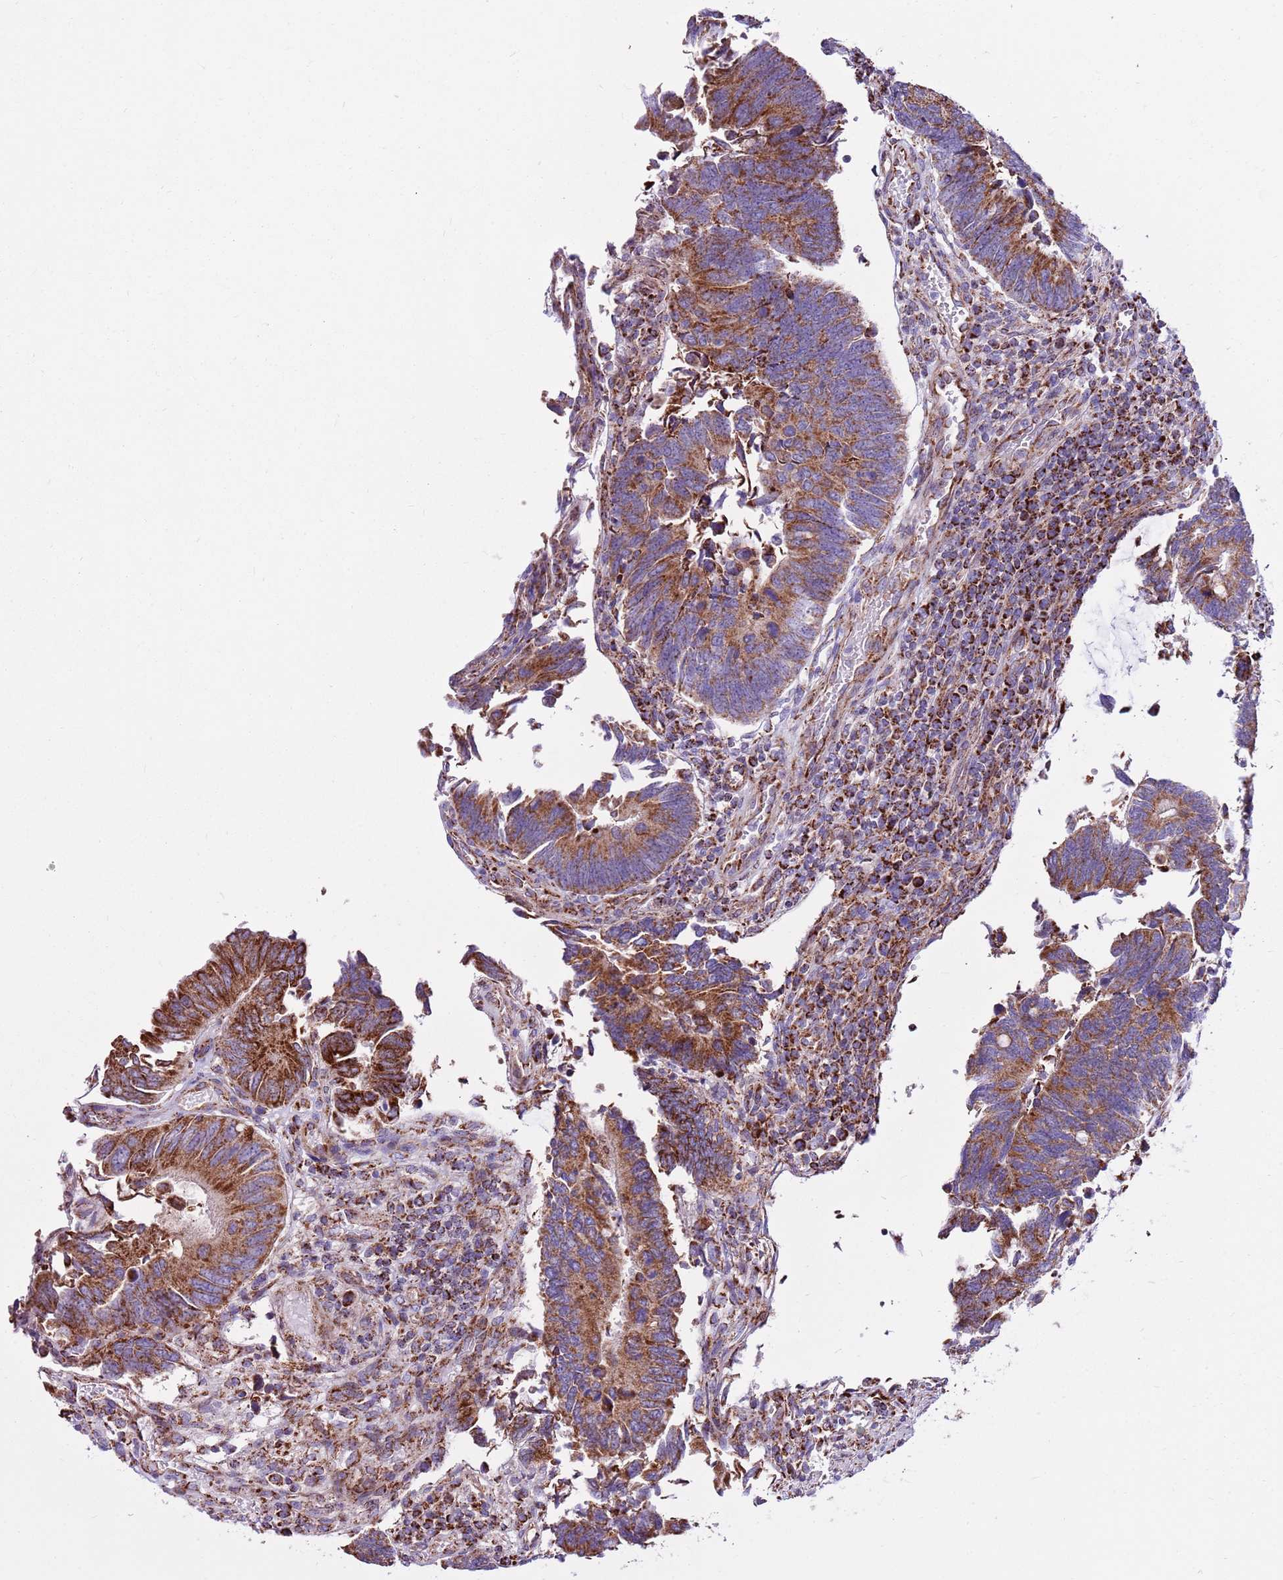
{"staining": {"intensity": "strong", "quantity": ">75%", "location": "cytoplasmic/membranous"}, "tissue": "colorectal cancer", "cell_type": "Tumor cells", "image_type": "cancer", "snomed": [{"axis": "morphology", "description": "Adenocarcinoma, NOS"}, {"axis": "topography", "description": "Colon"}], "caption": "DAB immunohistochemical staining of colorectal cancer reveals strong cytoplasmic/membranous protein expression in approximately >75% of tumor cells.", "gene": "HECTD4", "patient": {"sex": "male", "age": 87}}